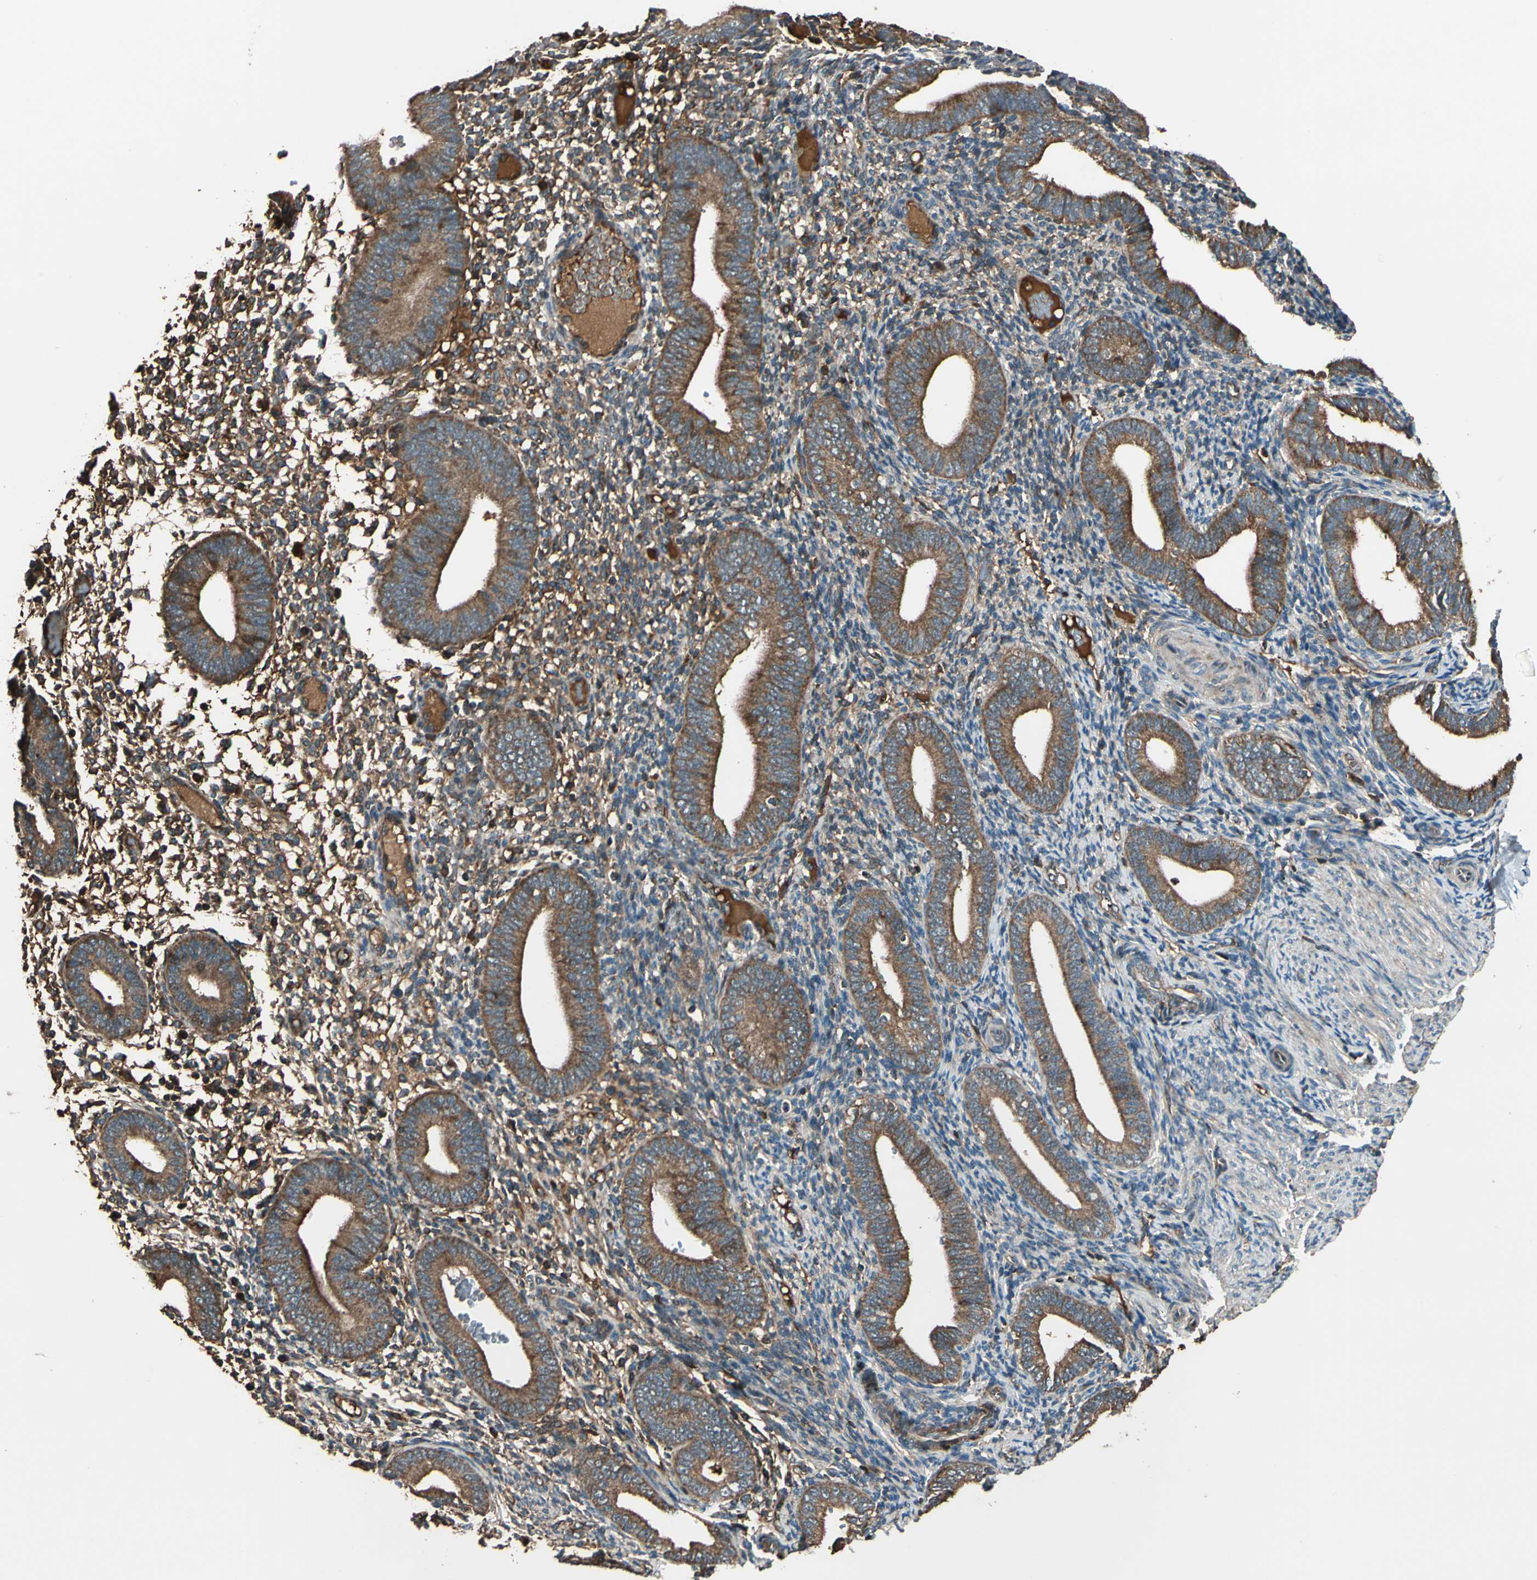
{"staining": {"intensity": "moderate", "quantity": ">75%", "location": "cytoplasmic/membranous"}, "tissue": "endometrium", "cell_type": "Cells in endometrial stroma", "image_type": "normal", "snomed": [{"axis": "morphology", "description": "Normal tissue, NOS"}, {"axis": "topography", "description": "Endometrium"}], "caption": "The image shows staining of benign endometrium, revealing moderate cytoplasmic/membranous protein expression (brown color) within cells in endometrial stroma. Using DAB (3,3'-diaminobenzidine) (brown) and hematoxylin (blue) stains, captured at high magnification using brightfield microscopy.", "gene": "STX11", "patient": {"sex": "female", "age": 42}}